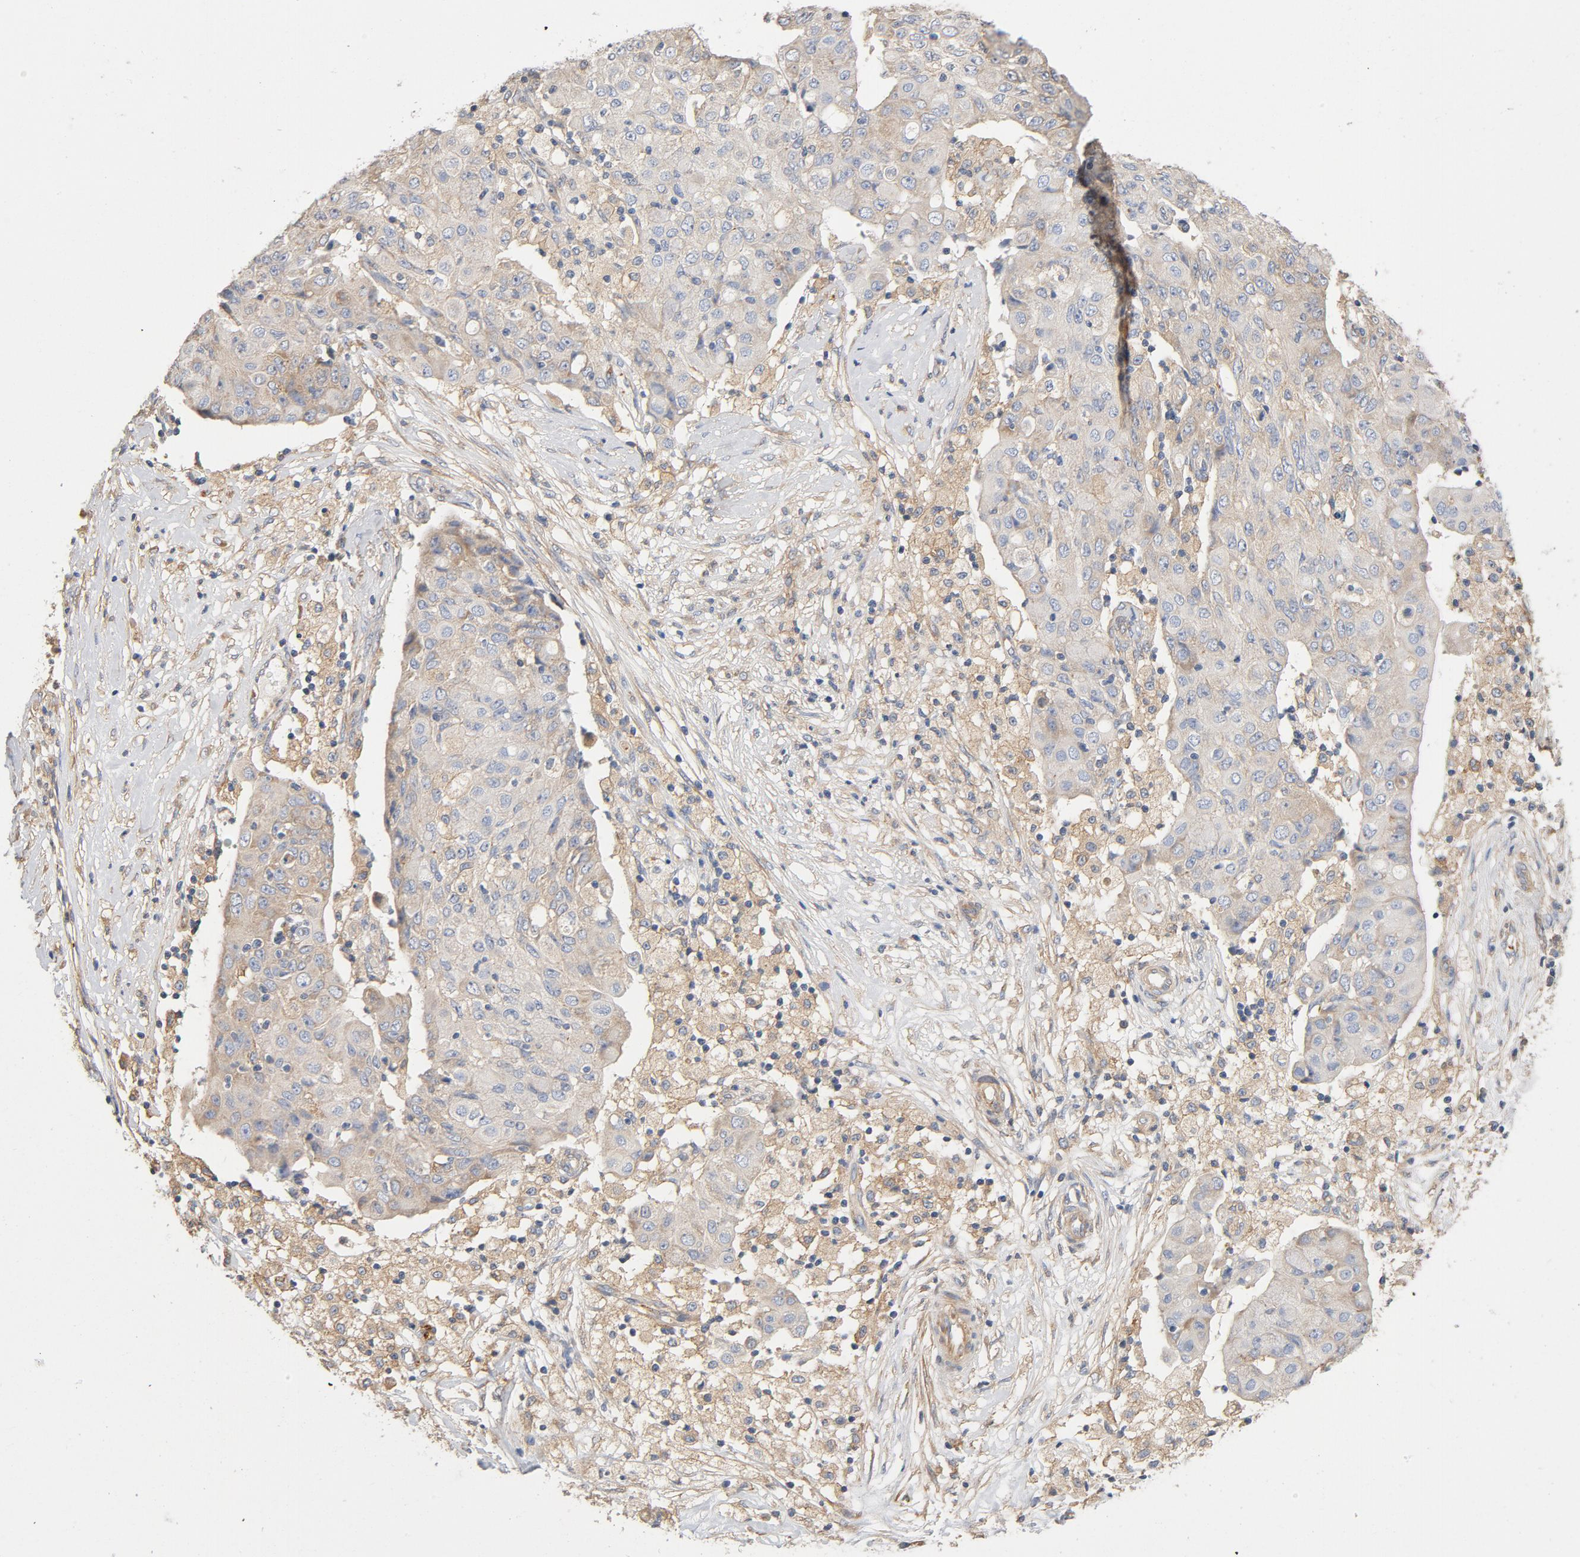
{"staining": {"intensity": "weak", "quantity": "25%-75%", "location": "cytoplasmic/membranous"}, "tissue": "ovarian cancer", "cell_type": "Tumor cells", "image_type": "cancer", "snomed": [{"axis": "morphology", "description": "Carcinoma, endometroid"}, {"axis": "topography", "description": "Ovary"}], "caption": "Weak cytoplasmic/membranous expression for a protein is present in about 25%-75% of tumor cells of endometroid carcinoma (ovarian) using immunohistochemistry (IHC).", "gene": "ILK", "patient": {"sex": "female", "age": 42}}